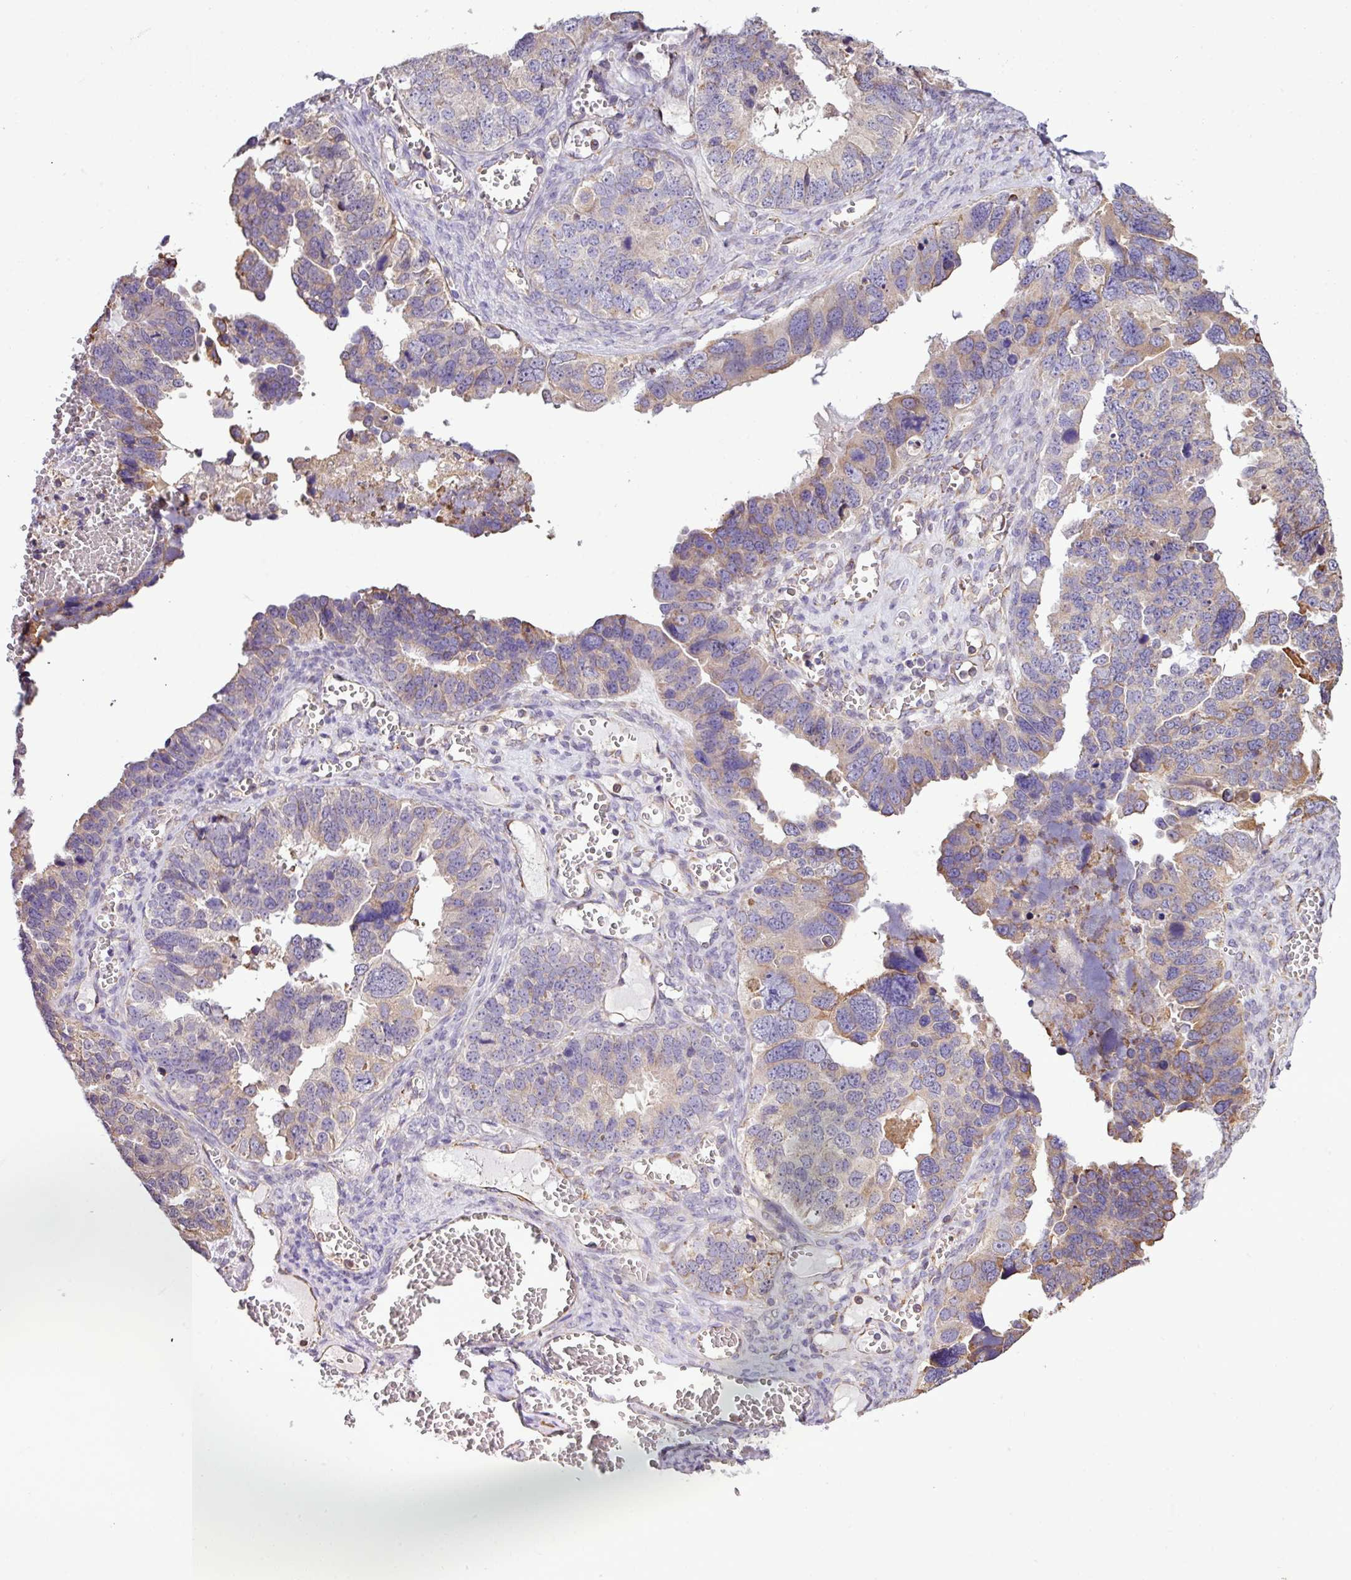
{"staining": {"intensity": "weak", "quantity": "<25%", "location": "cytoplasmic/membranous"}, "tissue": "ovarian cancer", "cell_type": "Tumor cells", "image_type": "cancer", "snomed": [{"axis": "morphology", "description": "Cystadenocarcinoma, serous, NOS"}, {"axis": "topography", "description": "Ovary"}], "caption": "IHC of human ovarian cancer exhibits no staining in tumor cells.", "gene": "ZSCAN5A", "patient": {"sex": "female", "age": 76}}